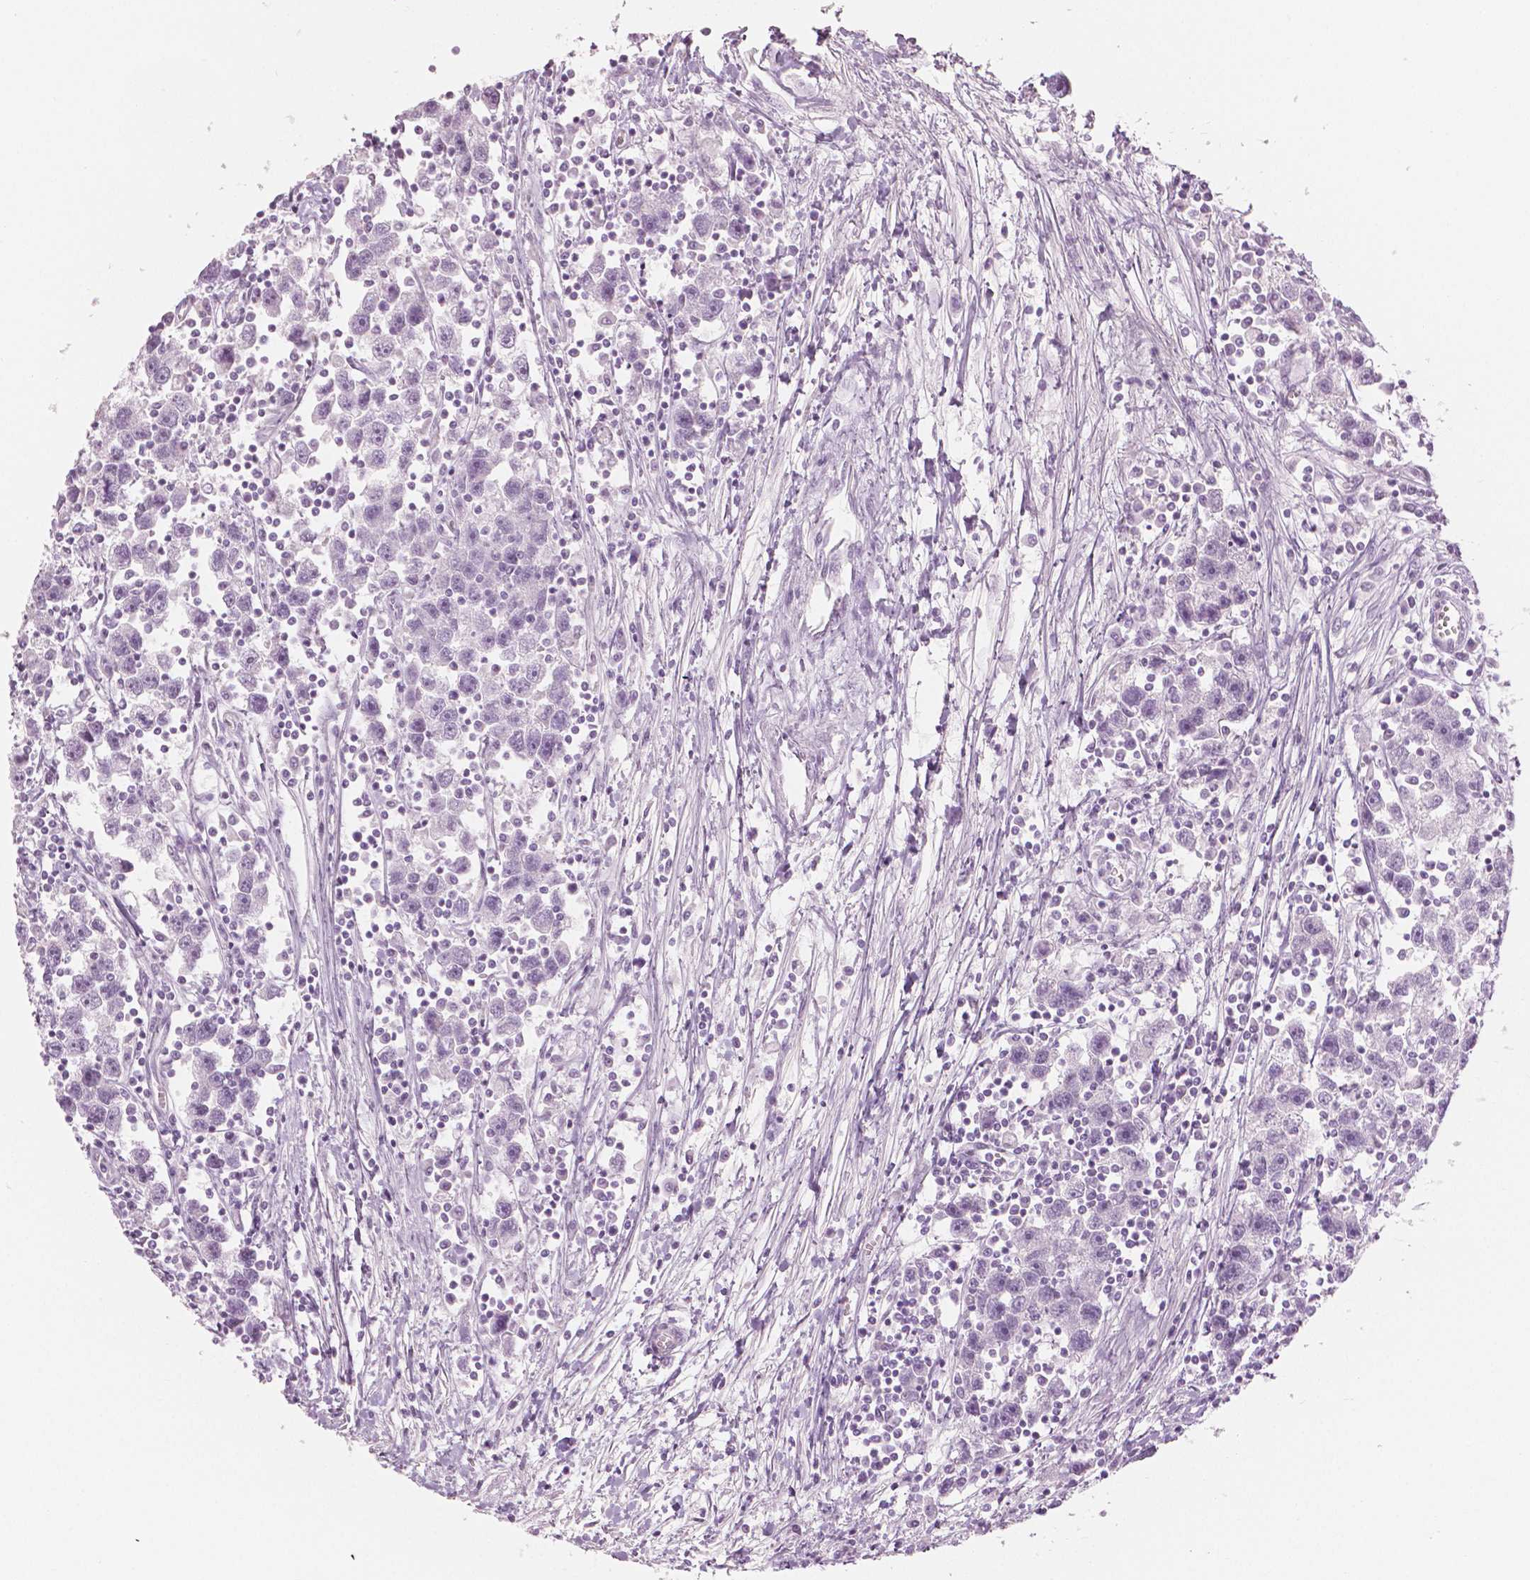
{"staining": {"intensity": "negative", "quantity": "none", "location": "none"}, "tissue": "testis cancer", "cell_type": "Tumor cells", "image_type": "cancer", "snomed": [{"axis": "morphology", "description": "Seminoma, NOS"}, {"axis": "topography", "description": "Testis"}], "caption": "Tumor cells show no significant protein expression in seminoma (testis). (Immunohistochemistry, brightfield microscopy, high magnification).", "gene": "PLIN4", "patient": {"sex": "male", "age": 30}}